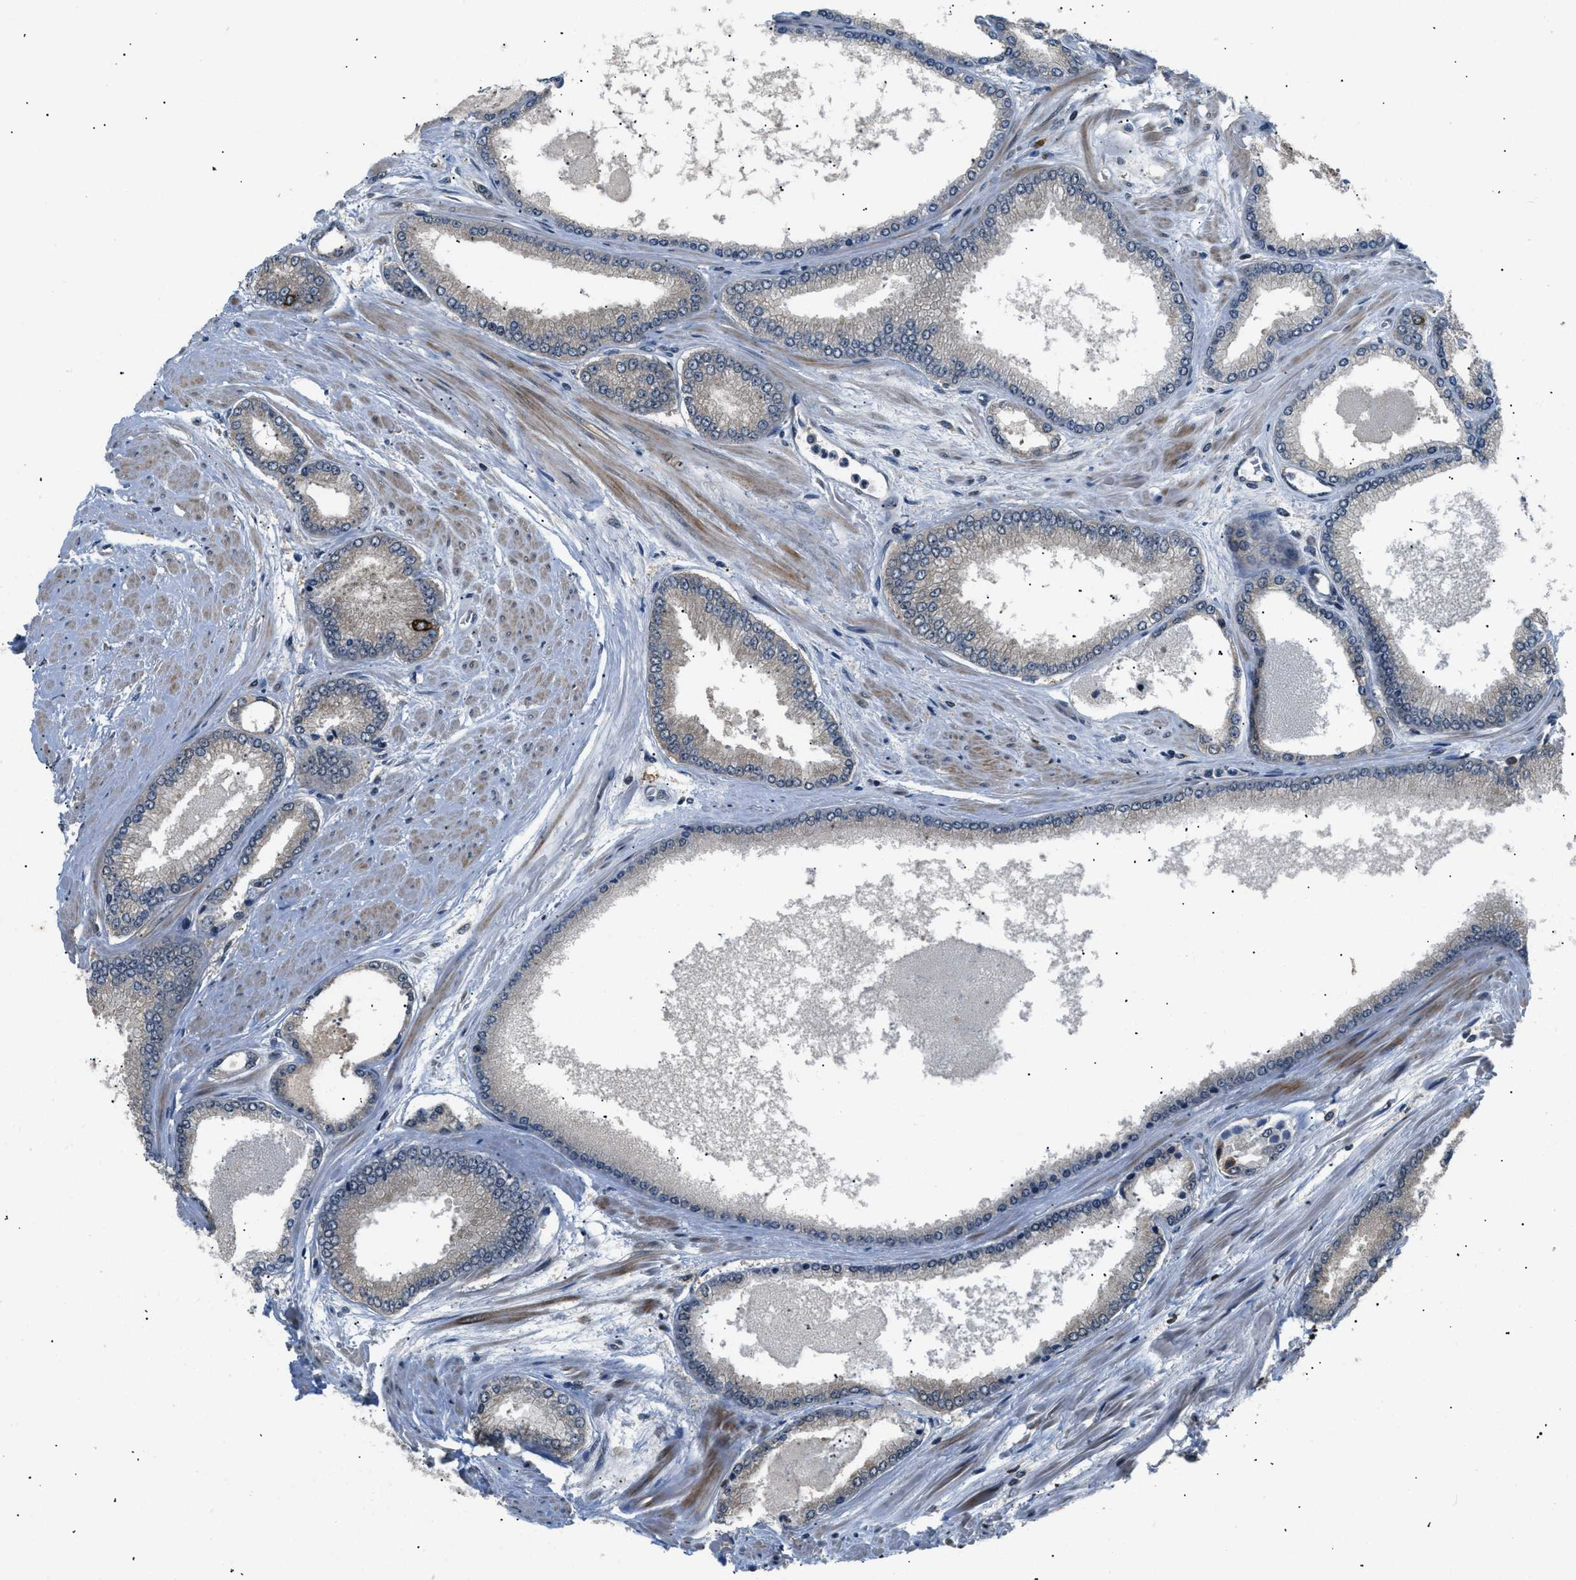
{"staining": {"intensity": "negative", "quantity": "none", "location": "none"}, "tissue": "prostate cancer", "cell_type": "Tumor cells", "image_type": "cancer", "snomed": [{"axis": "morphology", "description": "Adenocarcinoma, High grade"}, {"axis": "topography", "description": "Prostate"}], "caption": "Immunohistochemistry (IHC) of human high-grade adenocarcinoma (prostate) exhibits no staining in tumor cells.", "gene": "RBM5", "patient": {"sex": "male", "age": 61}}